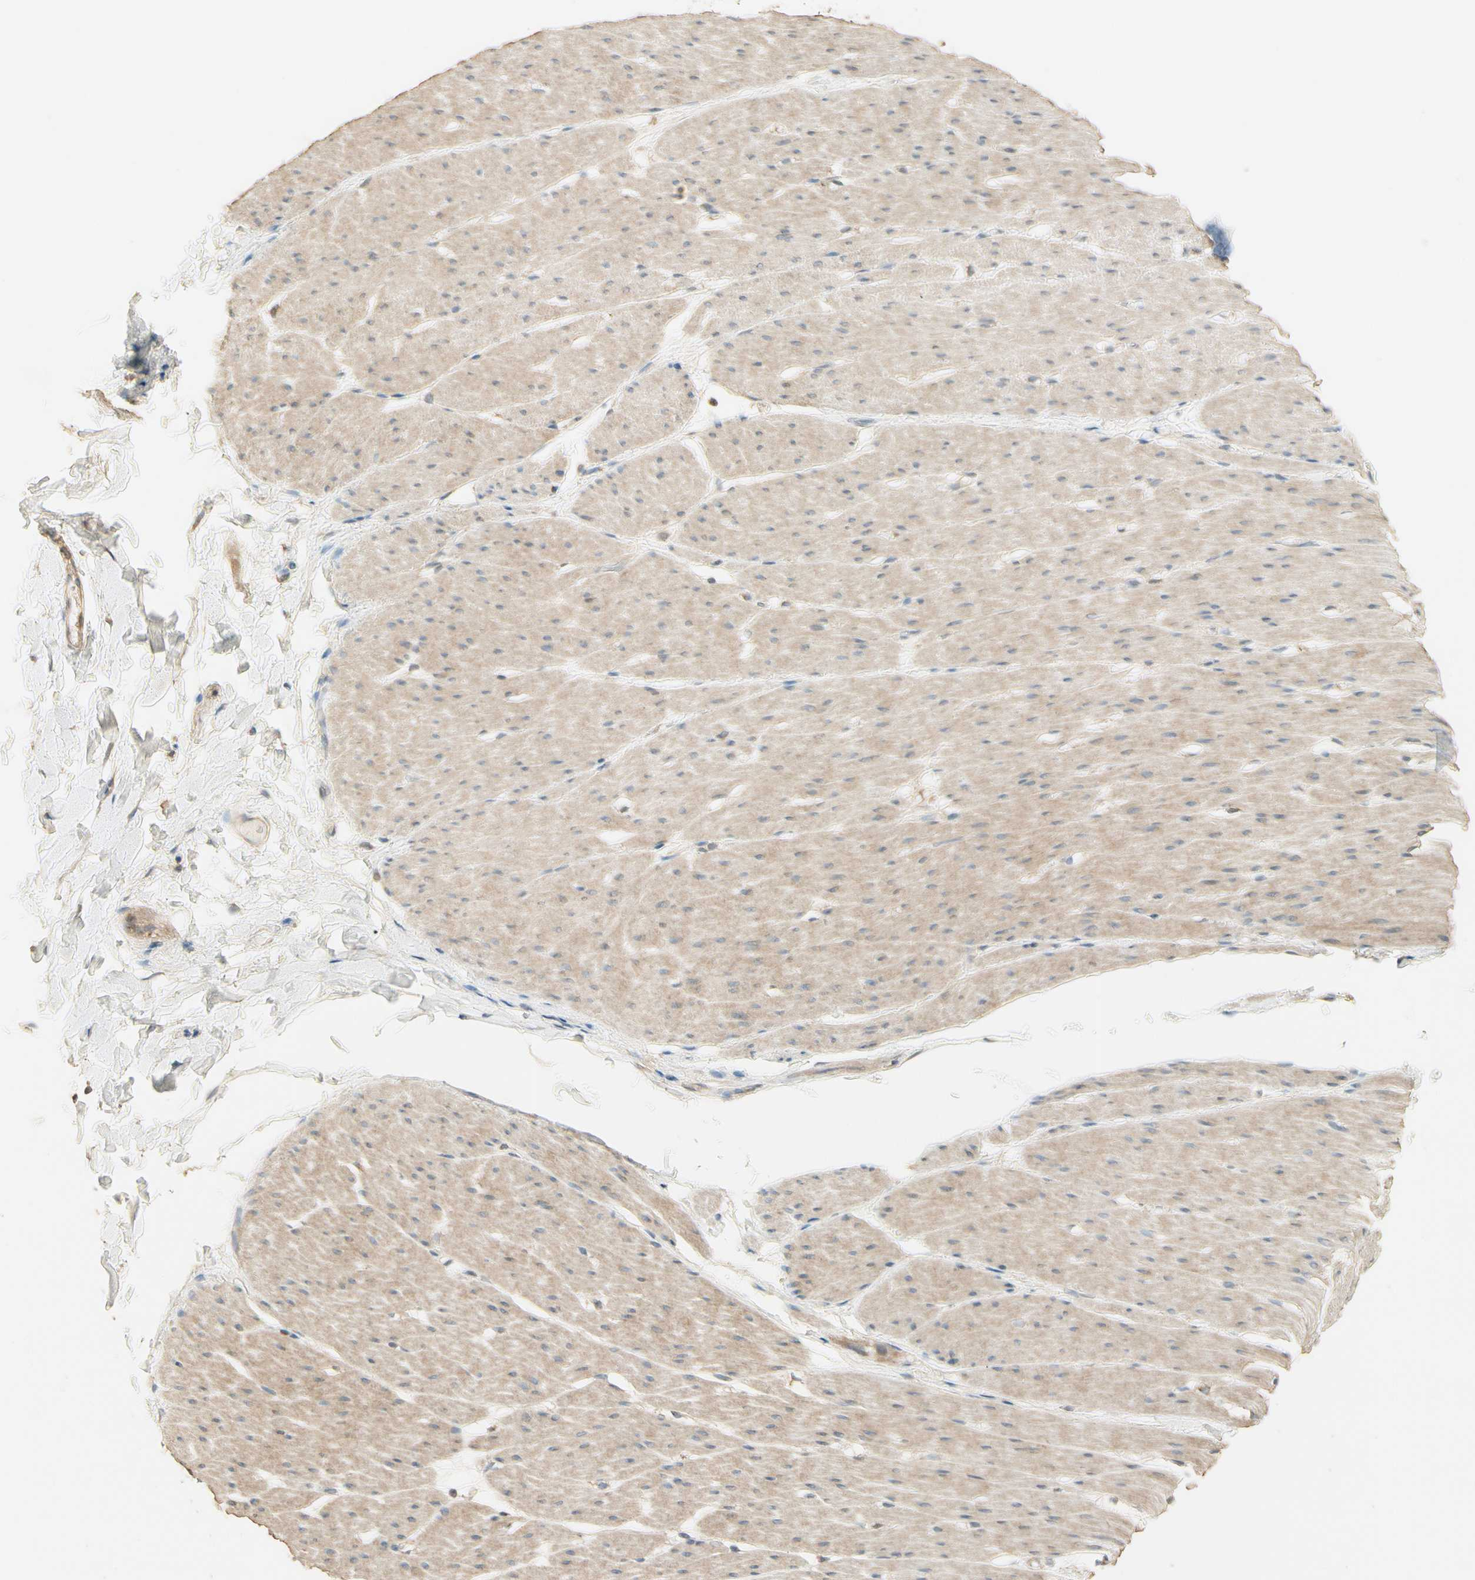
{"staining": {"intensity": "weak", "quantity": ">75%", "location": "cytoplasmic/membranous"}, "tissue": "smooth muscle", "cell_type": "Smooth muscle cells", "image_type": "normal", "snomed": [{"axis": "morphology", "description": "Normal tissue, NOS"}, {"axis": "topography", "description": "Smooth muscle"}, {"axis": "topography", "description": "Colon"}], "caption": "Smooth muscle stained with a protein marker exhibits weak staining in smooth muscle cells.", "gene": "PLXNA1", "patient": {"sex": "male", "age": 67}}